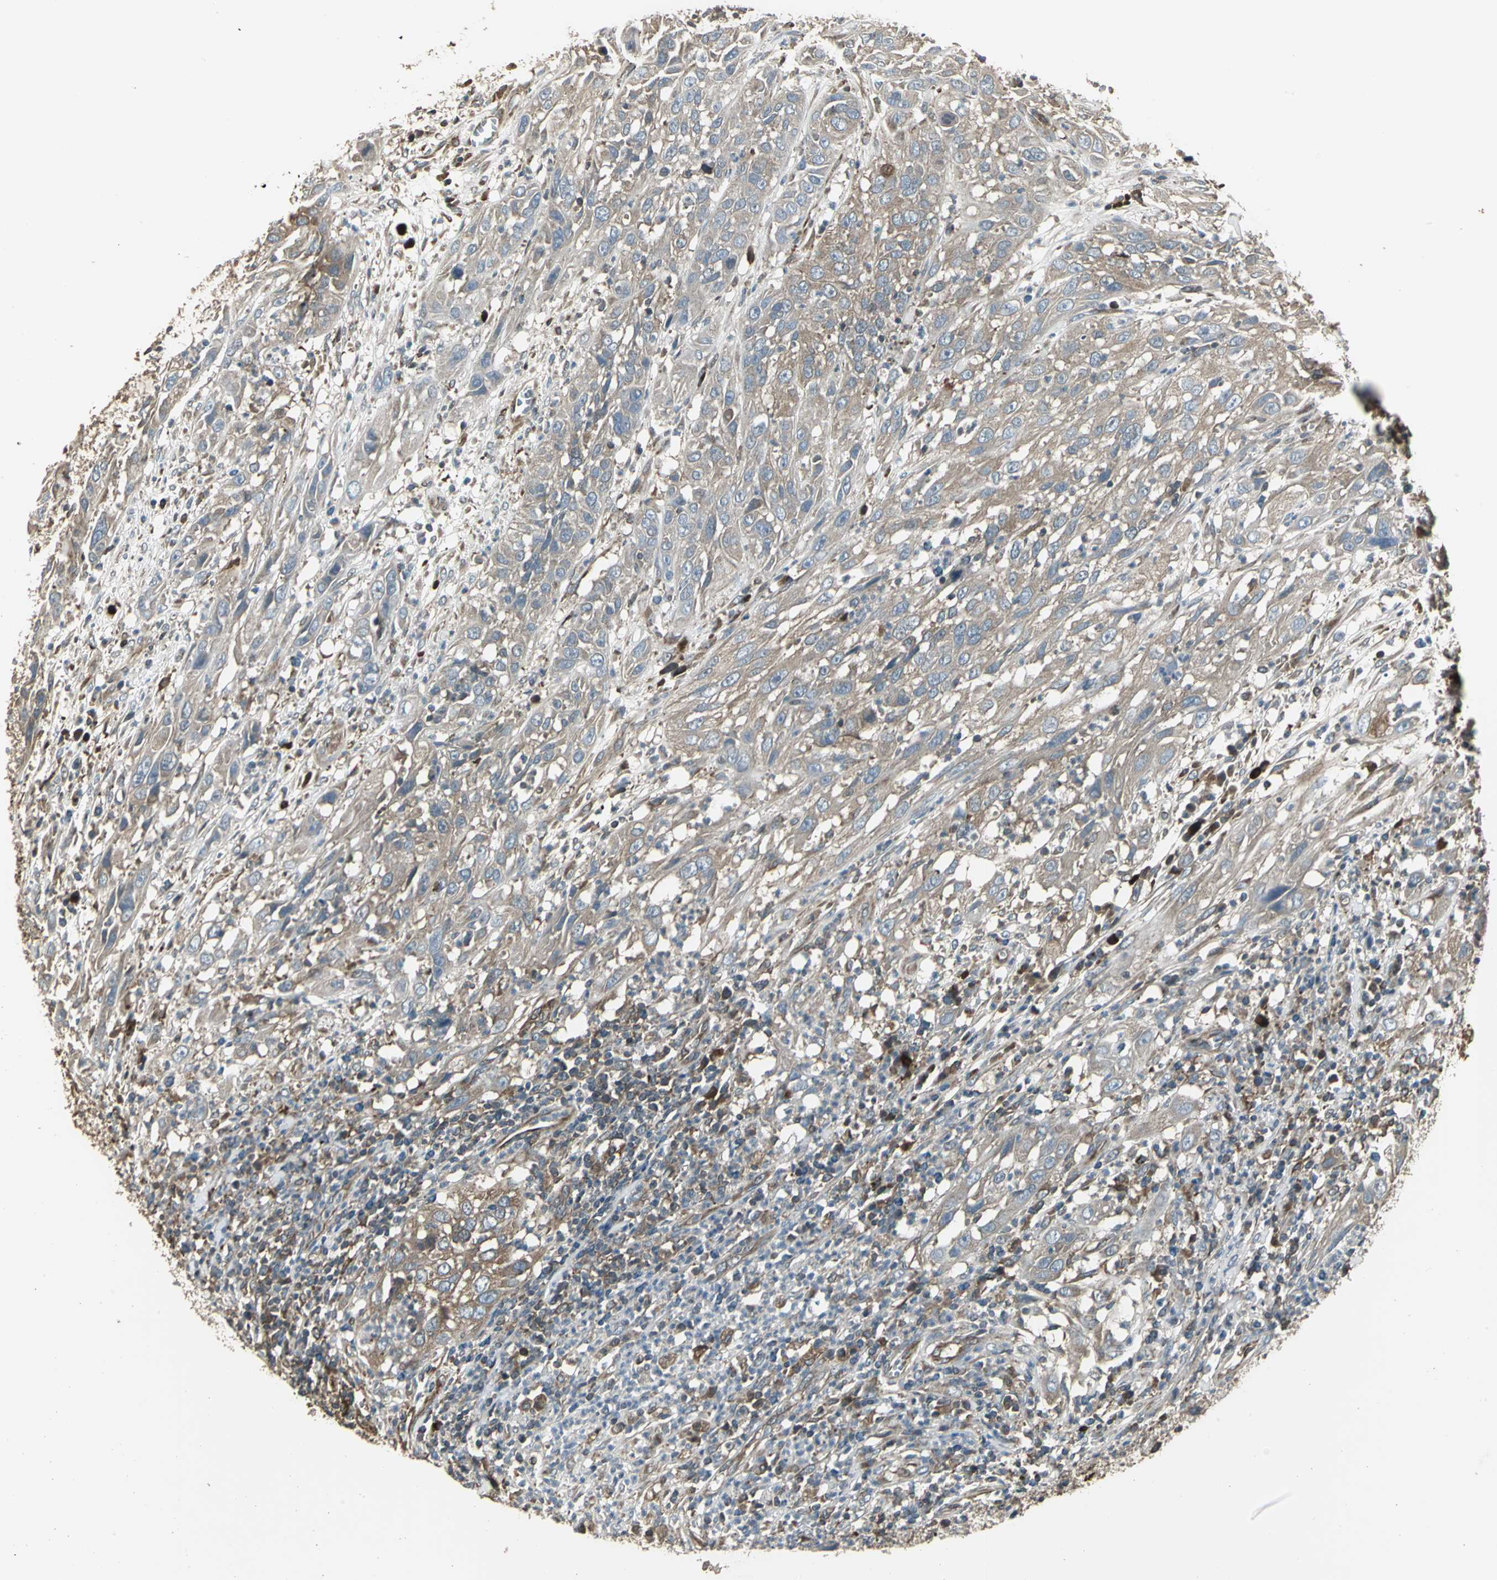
{"staining": {"intensity": "moderate", "quantity": ">75%", "location": "cytoplasmic/membranous"}, "tissue": "cervical cancer", "cell_type": "Tumor cells", "image_type": "cancer", "snomed": [{"axis": "morphology", "description": "Squamous cell carcinoma, NOS"}, {"axis": "topography", "description": "Cervix"}], "caption": "The photomicrograph shows staining of cervical cancer (squamous cell carcinoma), revealing moderate cytoplasmic/membranous protein positivity (brown color) within tumor cells.", "gene": "PRXL2B", "patient": {"sex": "female", "age": 32}}